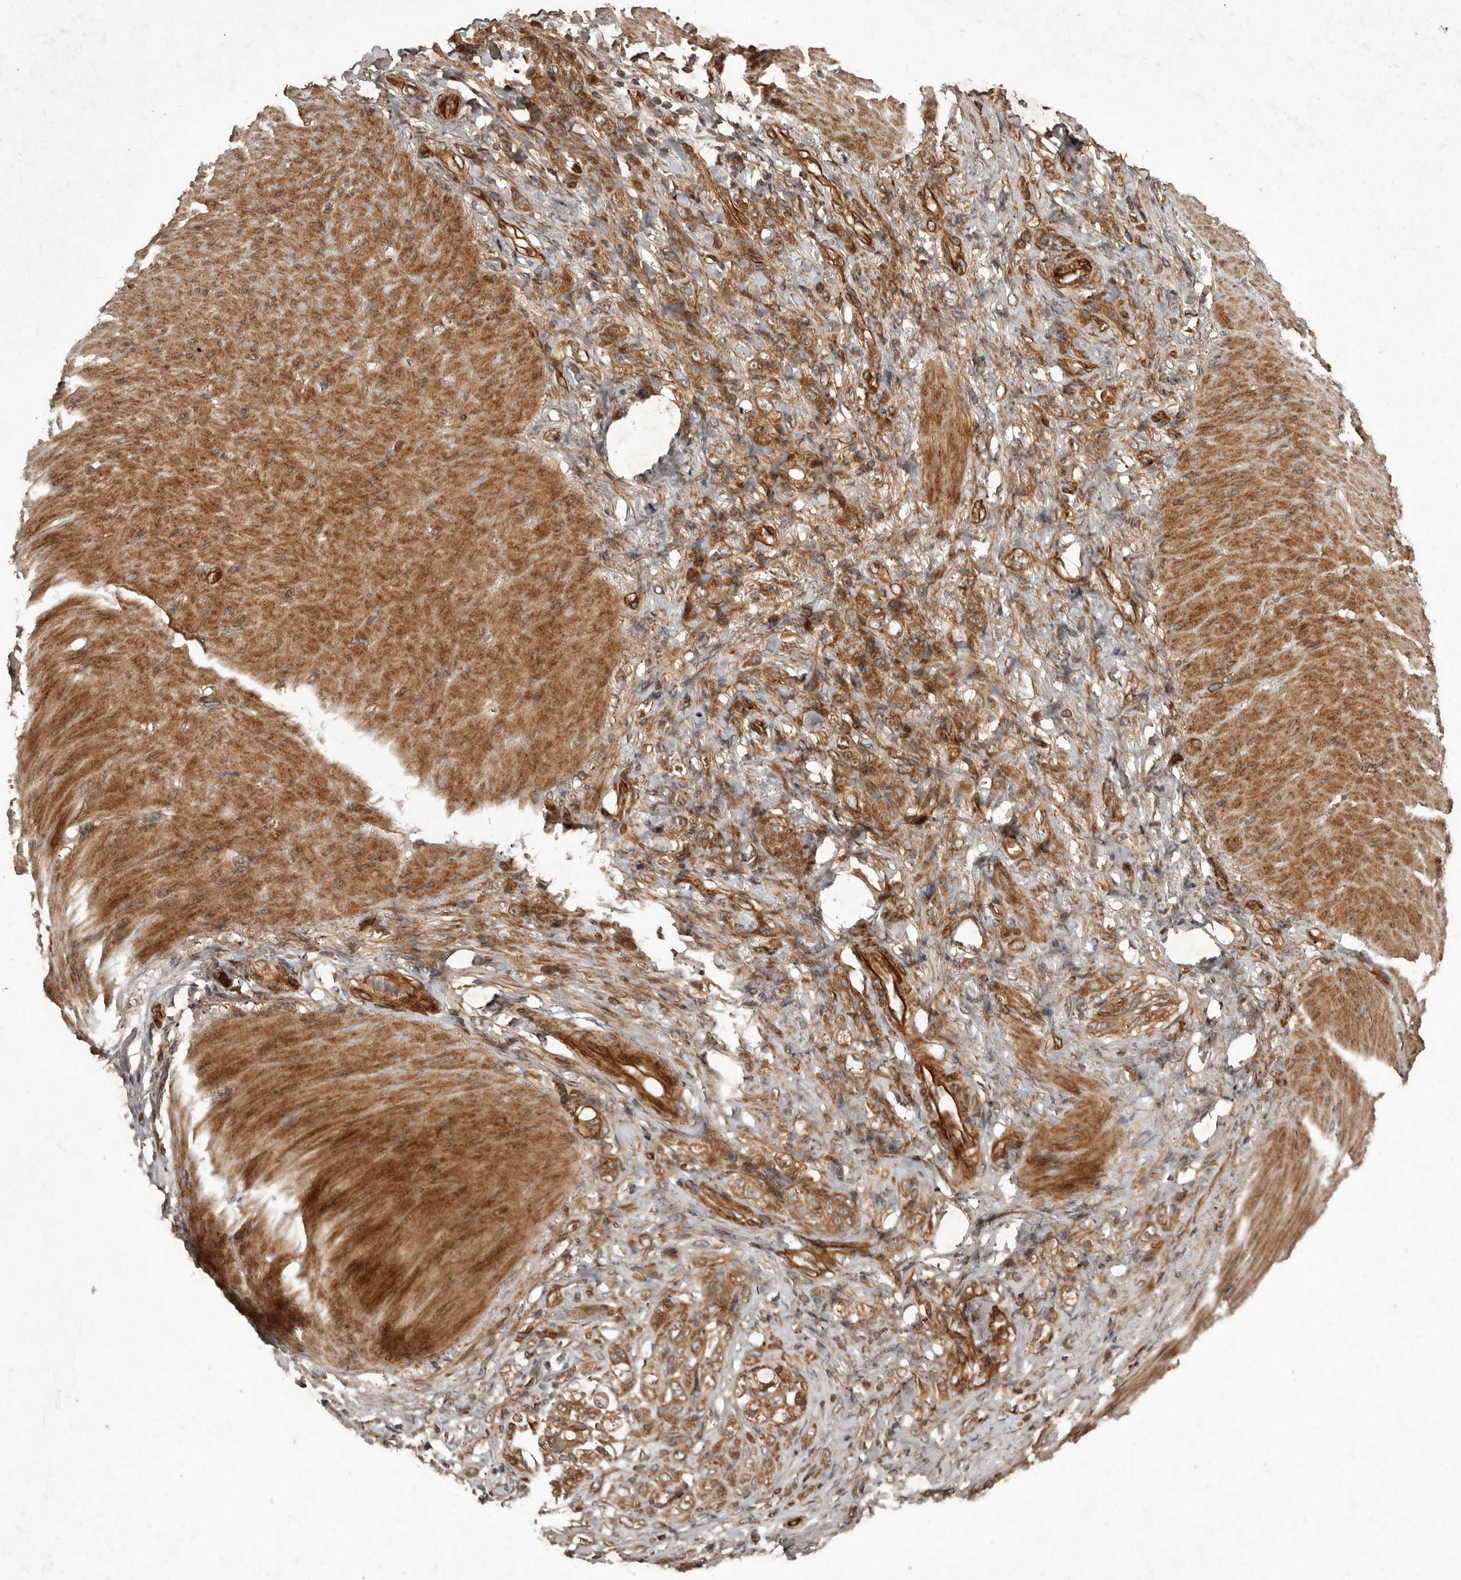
{"staining": {"intensity": "moderate", "quantity": ">75%", "location": "cytoplasmic/membranous"}, "tissue": "stomach cancer", "cell_type": "Tumor cells", "image_type": "cancer", "snomed": [{"axis": "morphology", "description": "Normal tissue, NOS"}, {"axis": "morphology", "description": "Adenocarcinoma, NOS"}, {"axis": "topography", "description": "Stomach"}], "caption": "This image reveals stomach adenocarcinoma stained with immunohistochemistry (IHC) to label a protein in brown. The cytoplasmic/membranous of tumor cells show moderate positivity for the protein. Nuclei are counter-stained blue.", "gene": "STK36", "patient": {"sex": "male", "age": 82}}